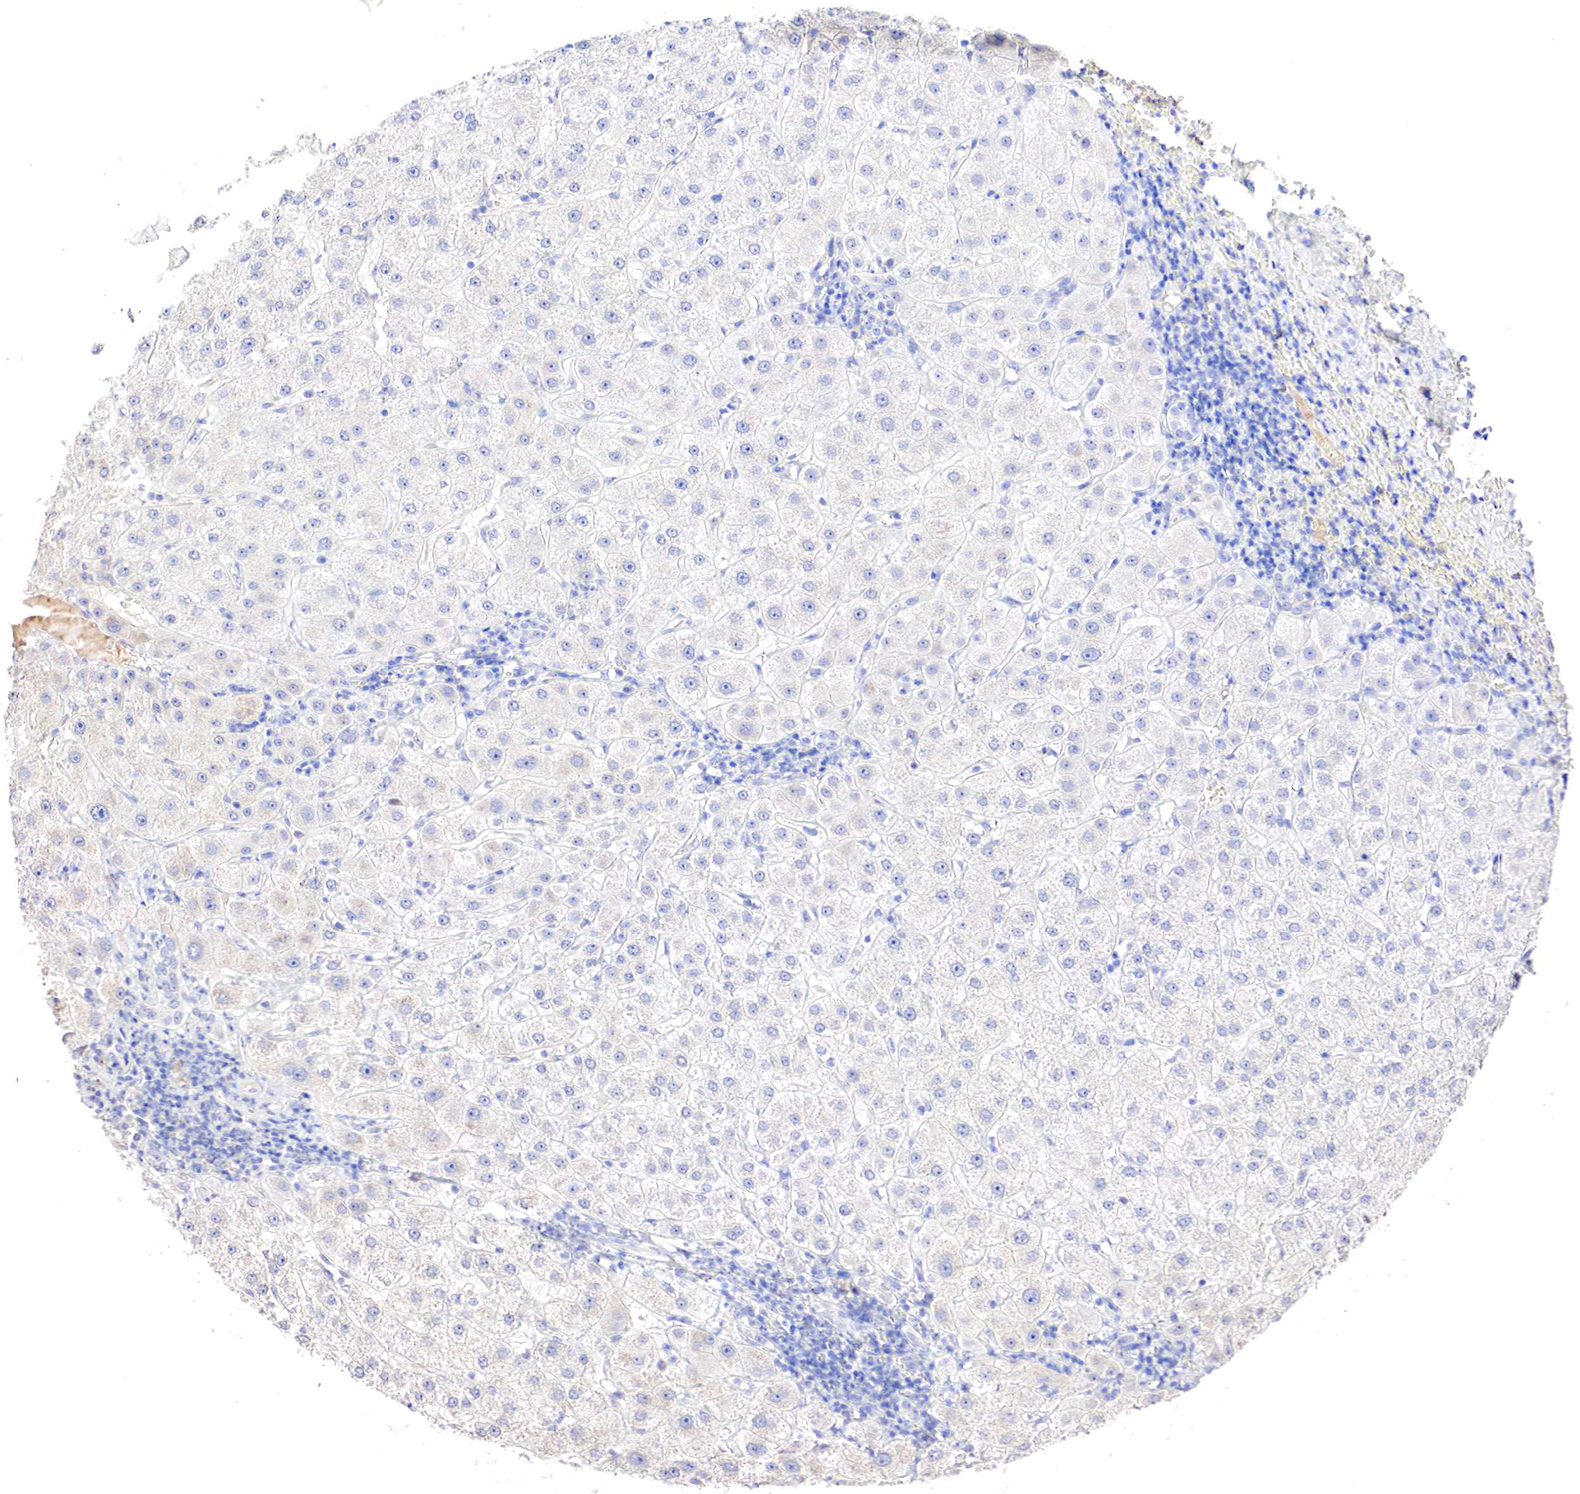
{"staining": {"intensity": "negative", "quantity": "none", "location": "none"}, "tissue": "liver", "cell_type": "Cholangiocytes", "image_type": "normal", "snomed": [{"axis": "morphology", "description": "Normal tissue, NOS"}, {"axis": "topography", "description": "Liver"}], "caption": "An immunohistochemistry (IHC) image of unremarkable liver is shown. There is no staining in cholangiocytes of liver.", "gene": "GATA1", "patient": {"sex": "female", "age": 79}}